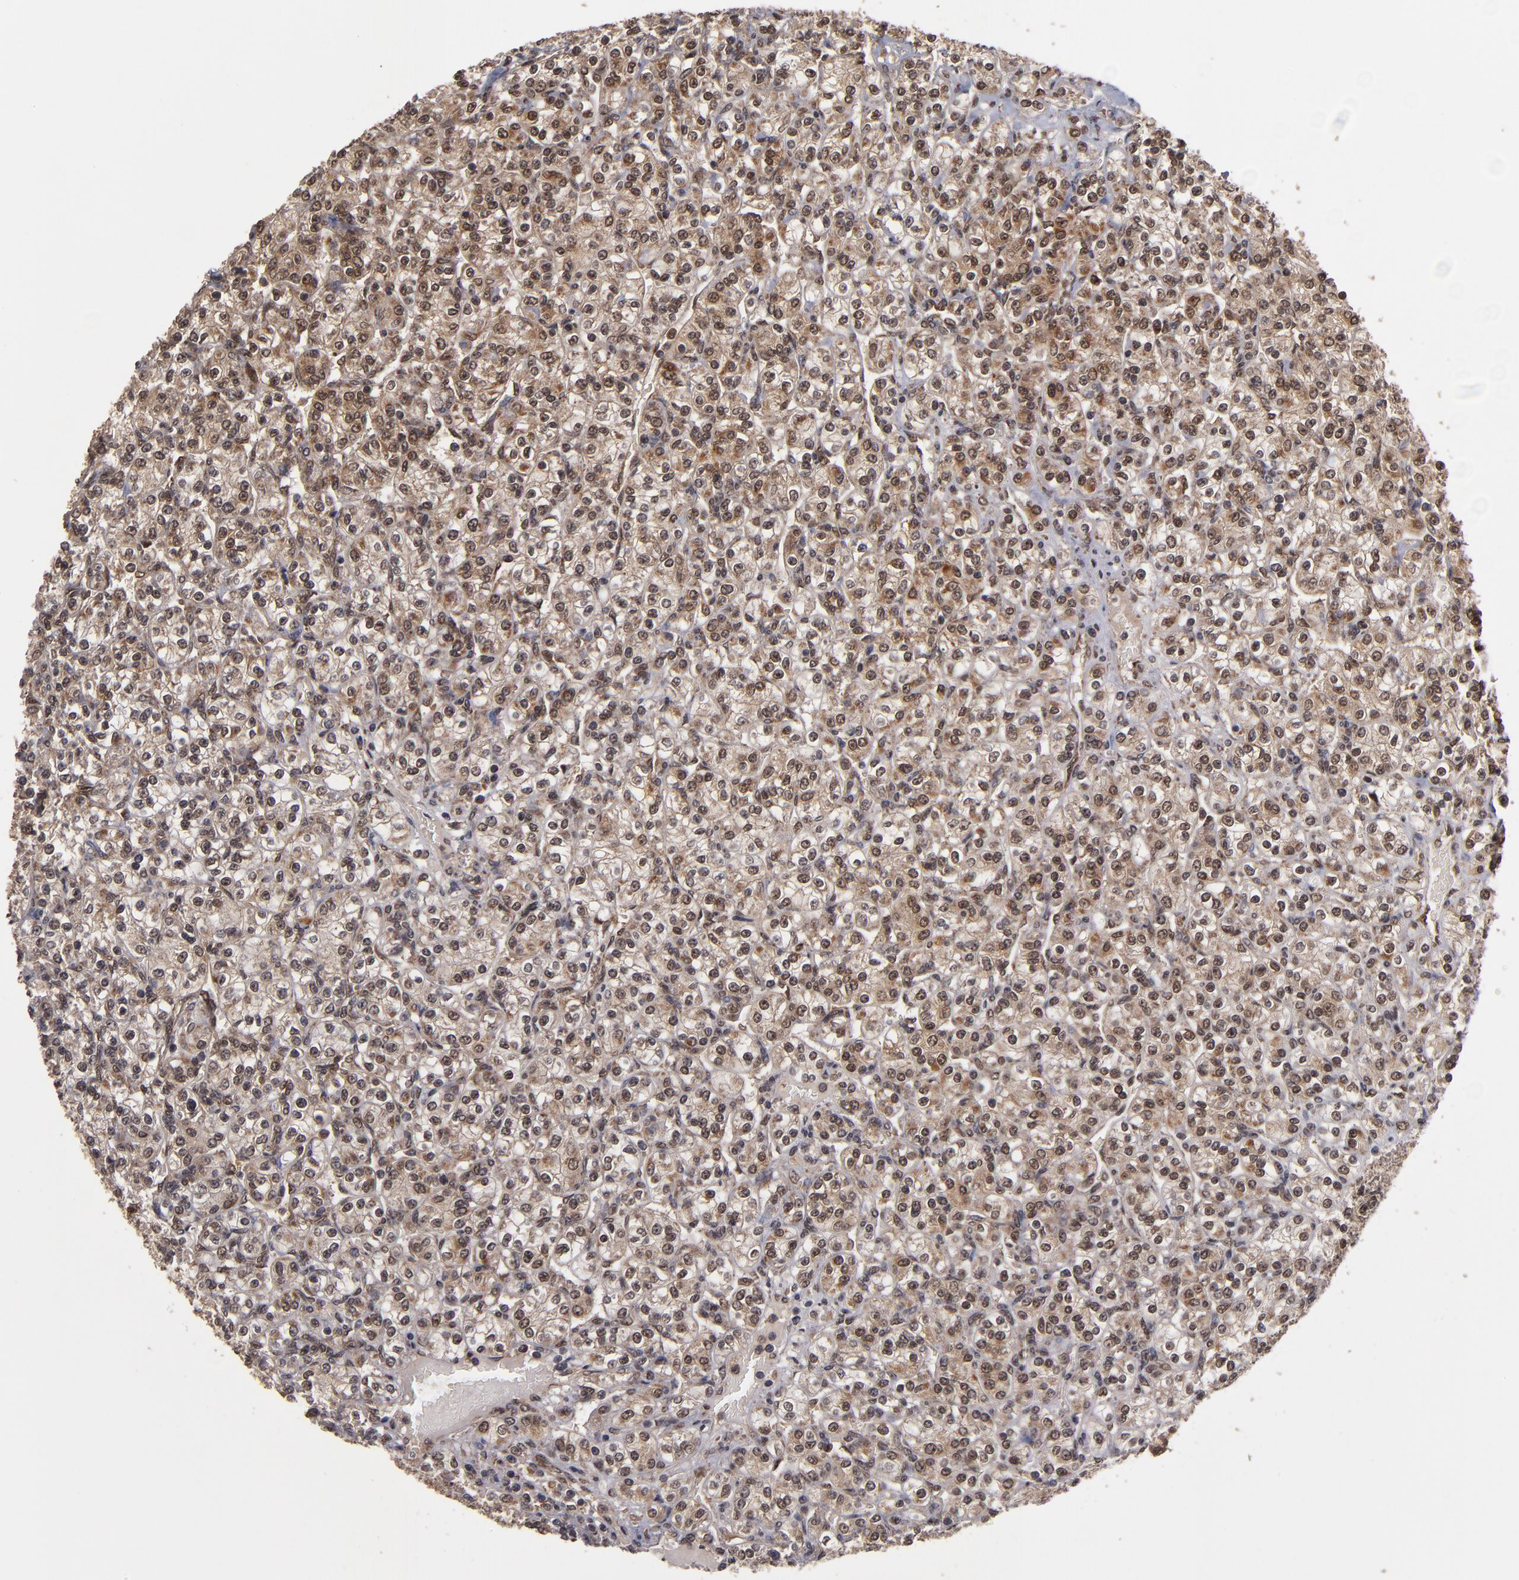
{"staining": {"intensity": "moderate", "quantity": ">75%", "location": "cytoplasmic/membranous"}, "tissue": "renal cancer", "cell_type": "Tumor cells", "image_type": "cancer", "snomed": [{"axis": "morphology", "description": "Adenocarcinoma, NOS"}, {"axis": "topography", "description": "Kidney"}], "caption": "This is a micrograph of immunohistochemistry staining of renal cancer (adenocarcinoma), which shows moderate expression in the cytoplasmic/membranous of tumor cells.", "gene": "CUL5", "patient": {"sex": "male", "age": 77}}